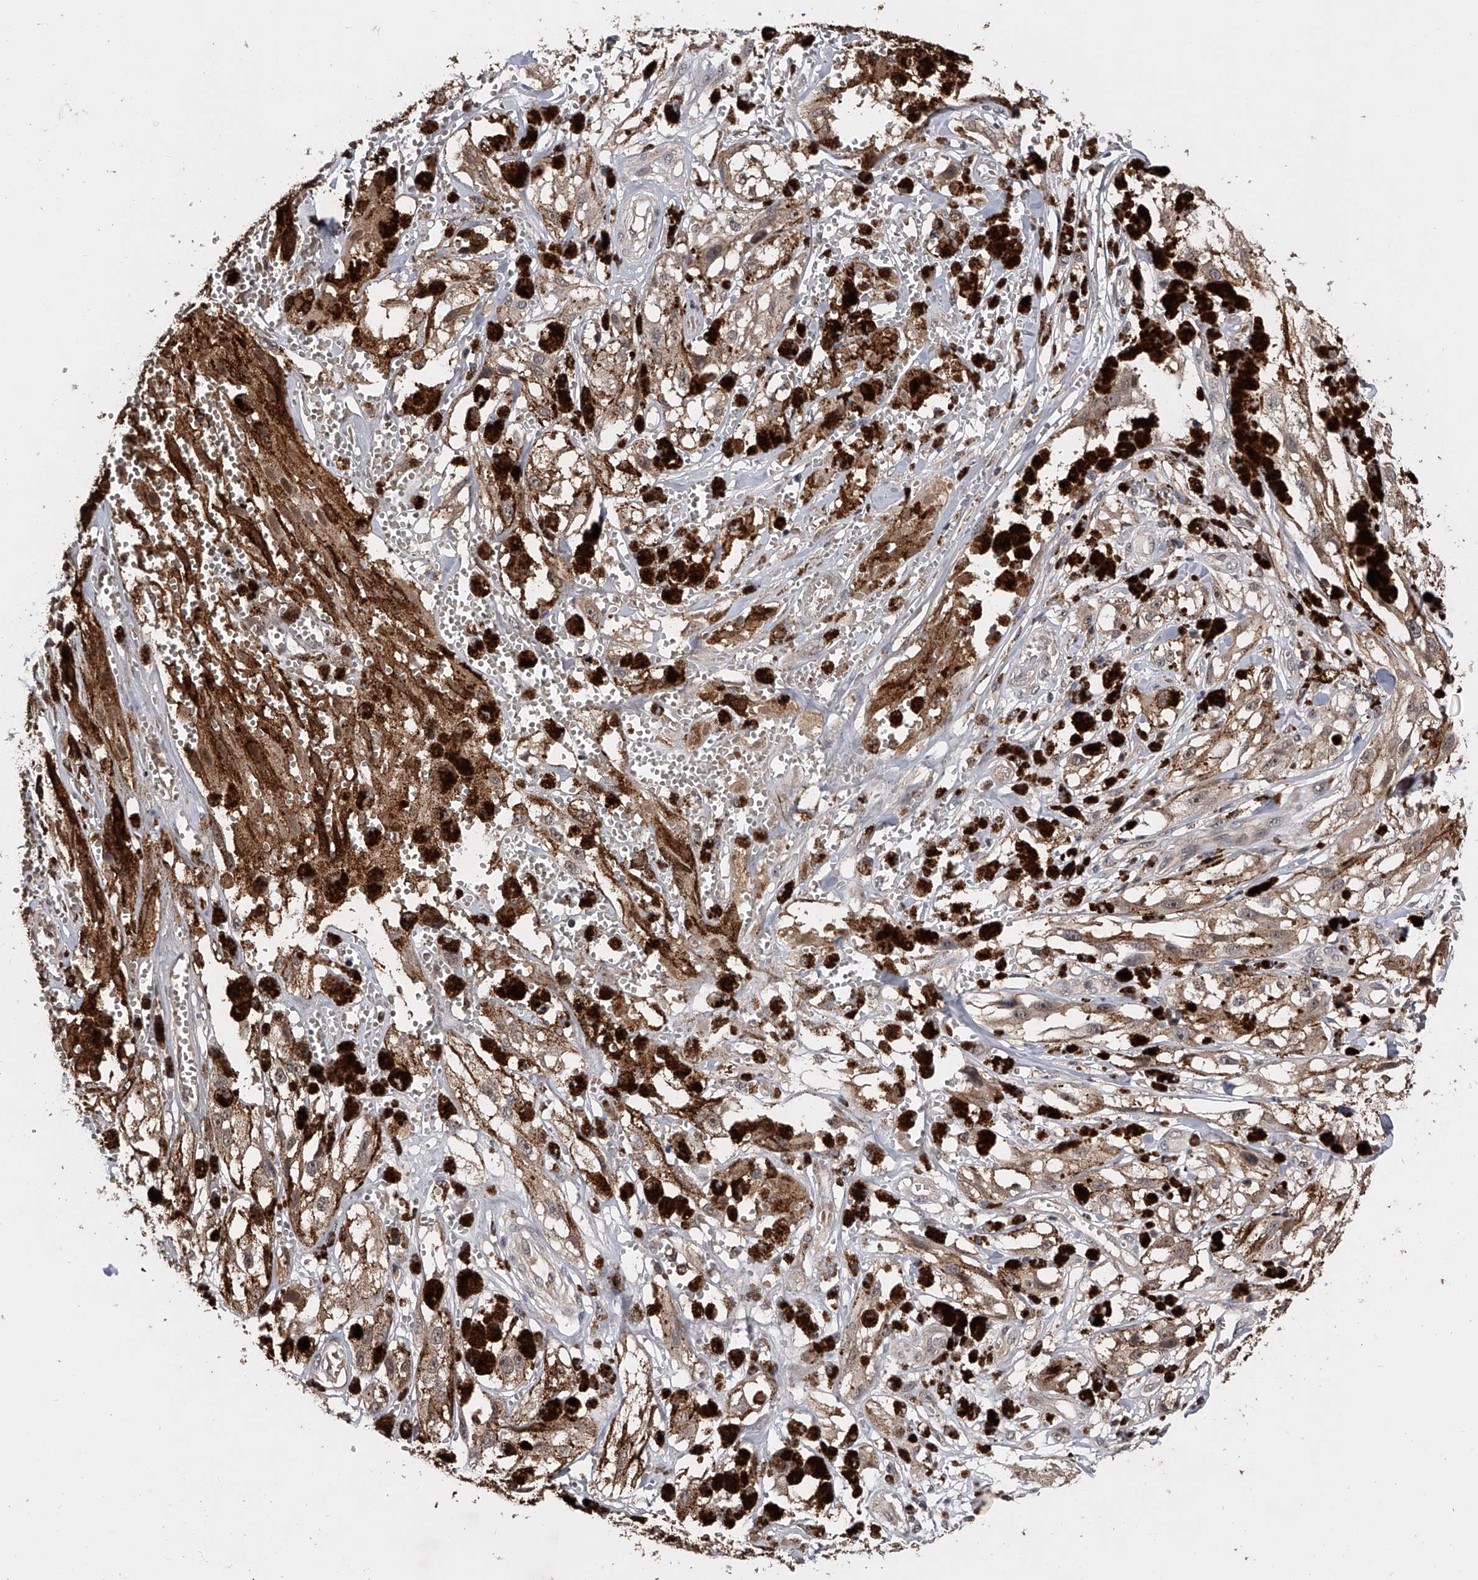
{"staining": {"intensity": "weak", "quantity": "25%-75%", "location": "cytoplasmic/membranous"}, "tissue": "melanoma", "cell_type": "Tumor cells", "image_type": "cancer", "snomed": [{"axis": "morphology", "description": "Malignant melanoma, NOS"}, {"axis": "topography", "description": "Skin"}], "caption": "High-power microscopy captured an IHC photomicrograph of malignant melanoma, revealing weak cytoplasmic/membranous staining in approximately 25%-75% of tumor cells.", "gene": "EFCAB7", "patient": {"sex": "male", "age": 88}}